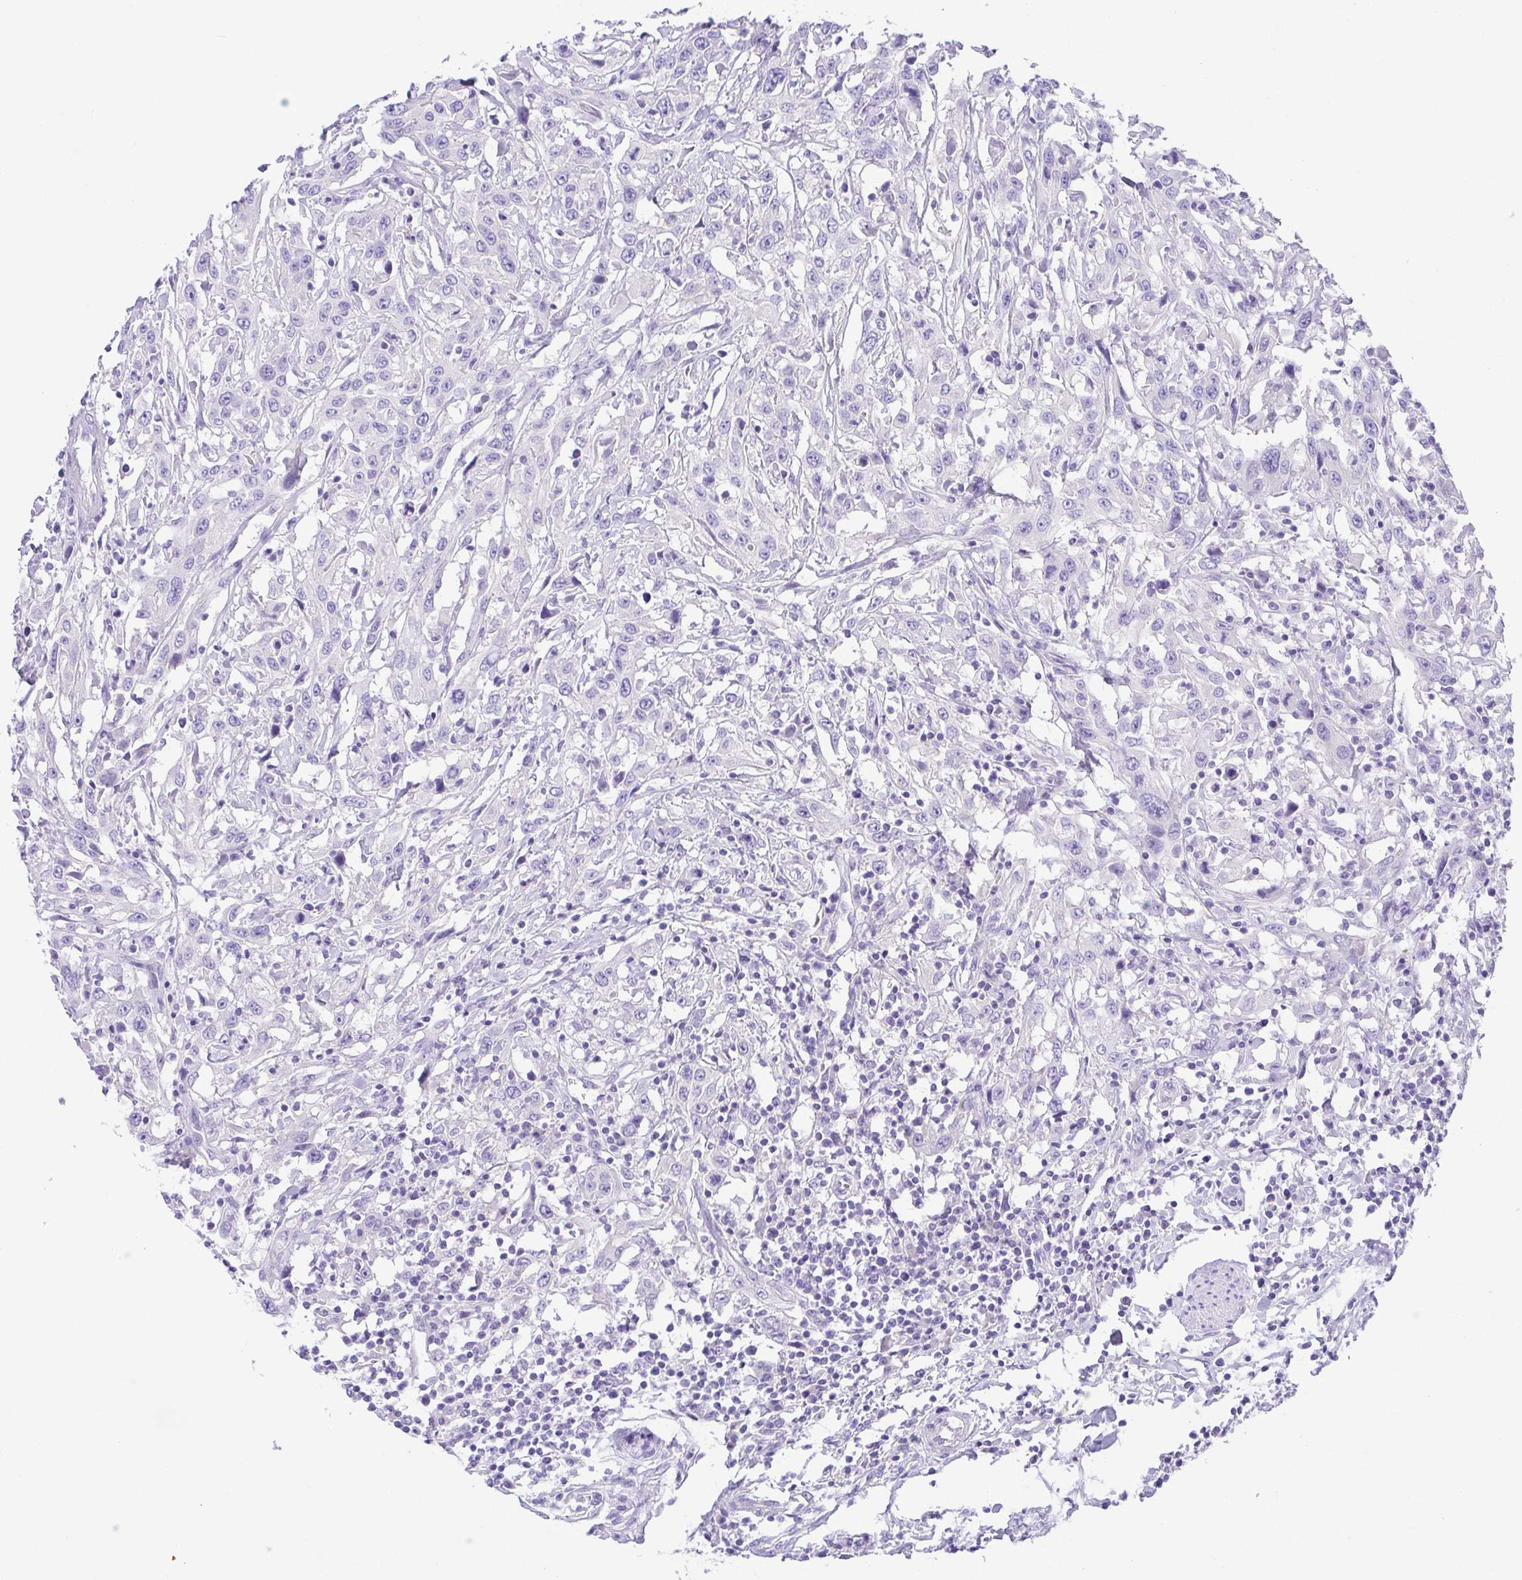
{"staining": {"intensity": "negative", "quantity": "none", "location": "none"}, "tissue": "urothelial cancer", "cell_type": "Tumor cells", "image_type": "cancer", "snomed": [{"axis": "morphology", "description": "Urothelial carcinoma, High grade"}, {"axis": "topography", "description": "Urinary bladder"}], "caption": "Image shows no significant protein expression in tumor cells of urothelial cancer.", "gene": "LUZP4", "patient": {"sex": "male", "age": 61}}